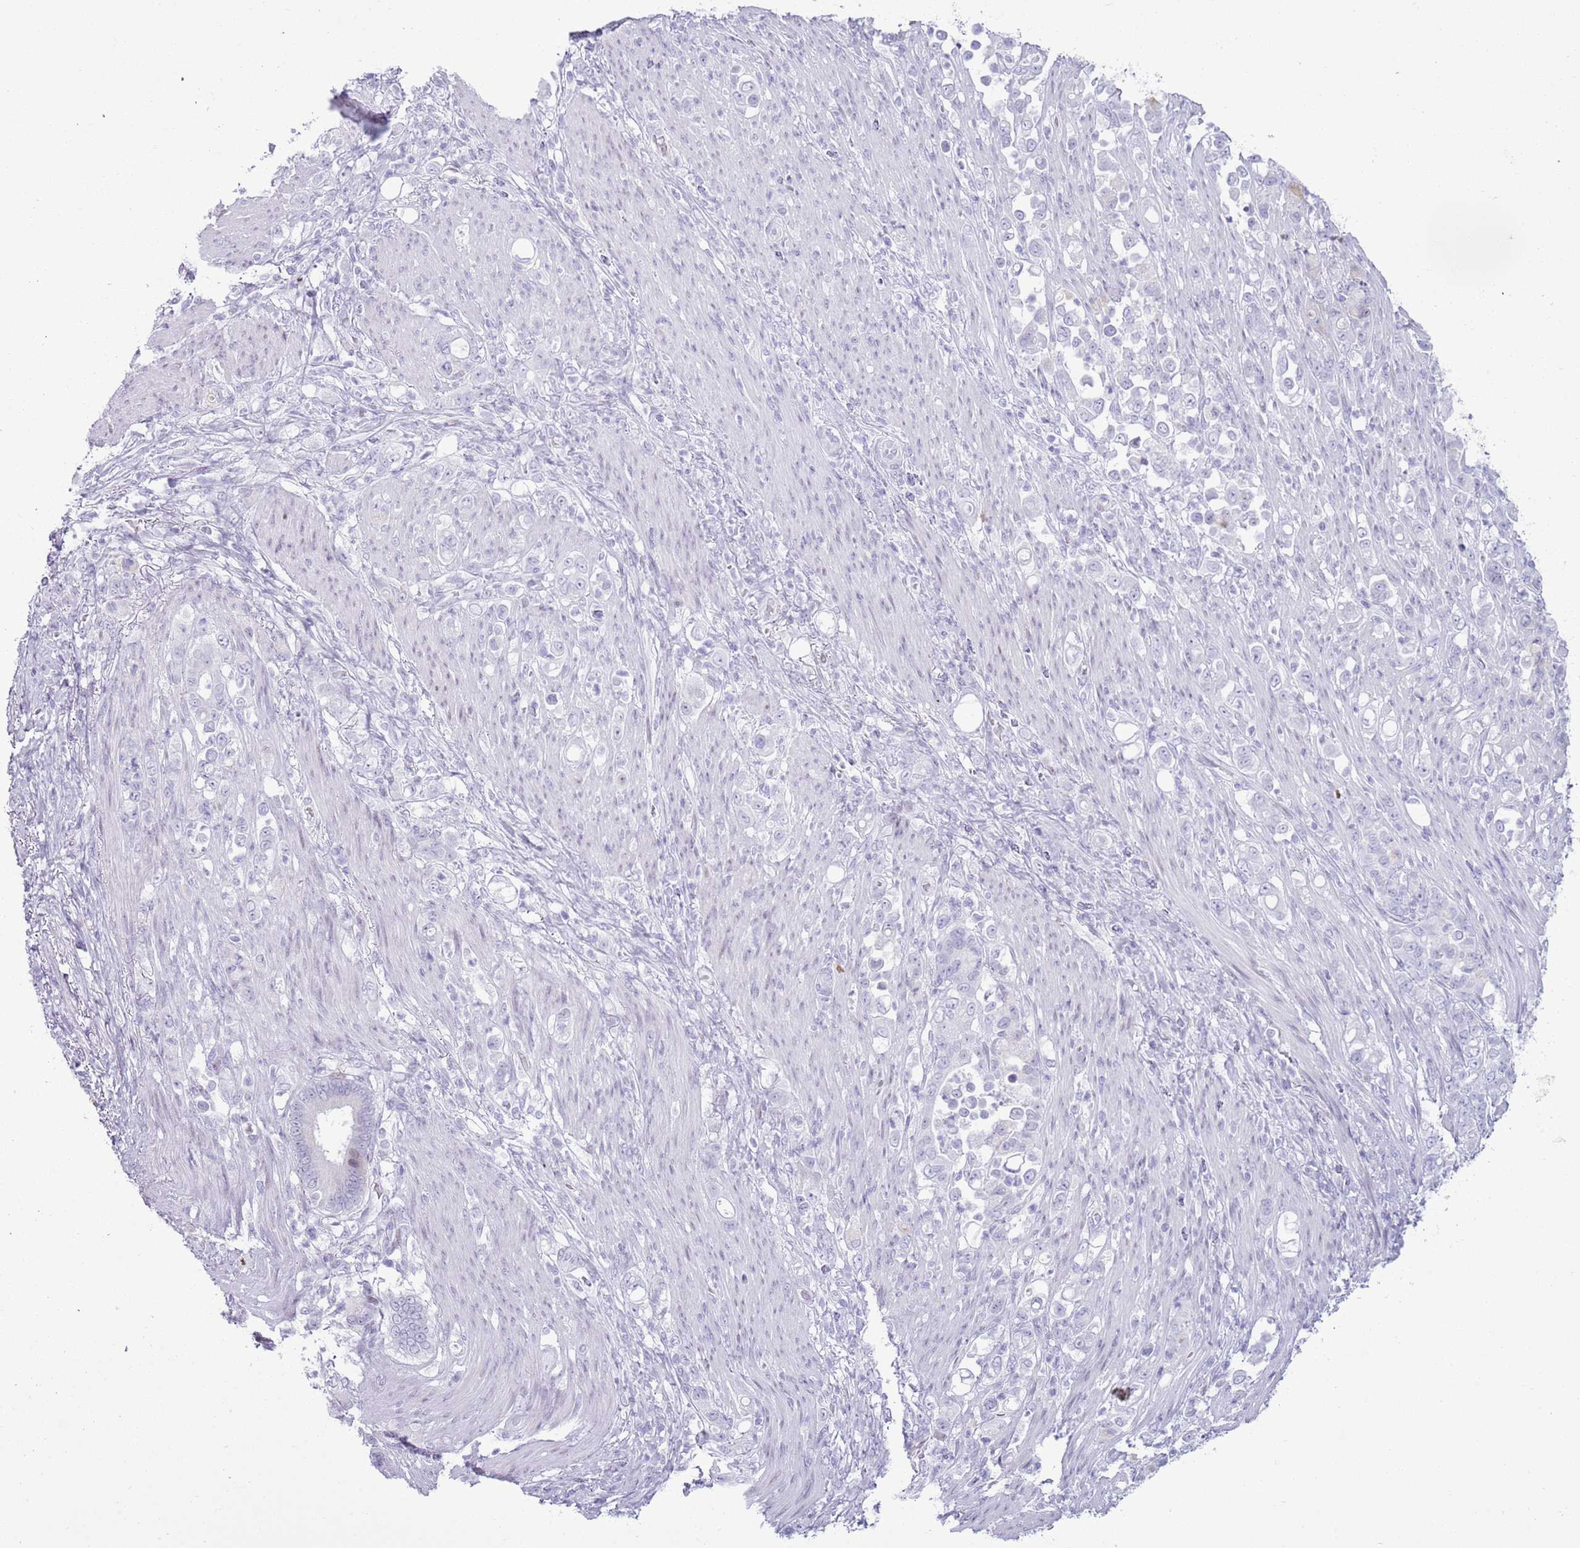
{"staining": {"intensity": "negative", "quantity": "none", "location": "none"}, "tissue": "stomach cancer", "cell_type": "Tumor cells", "image_type": "cancer", "snomed": [{"axis": "morphology", "description": "Normal tissue, NOS"}, {"axis": "morphology", "description": "Adenocarcinoma, NOS"}, {"axis": "topography", "description": "Stomach"}], "caption": "Tumor cells are negative for protein expression in human stomach adenocarcinoma.", "gene": "ASIP", "patient": {"sex": "female", "age": 79}}